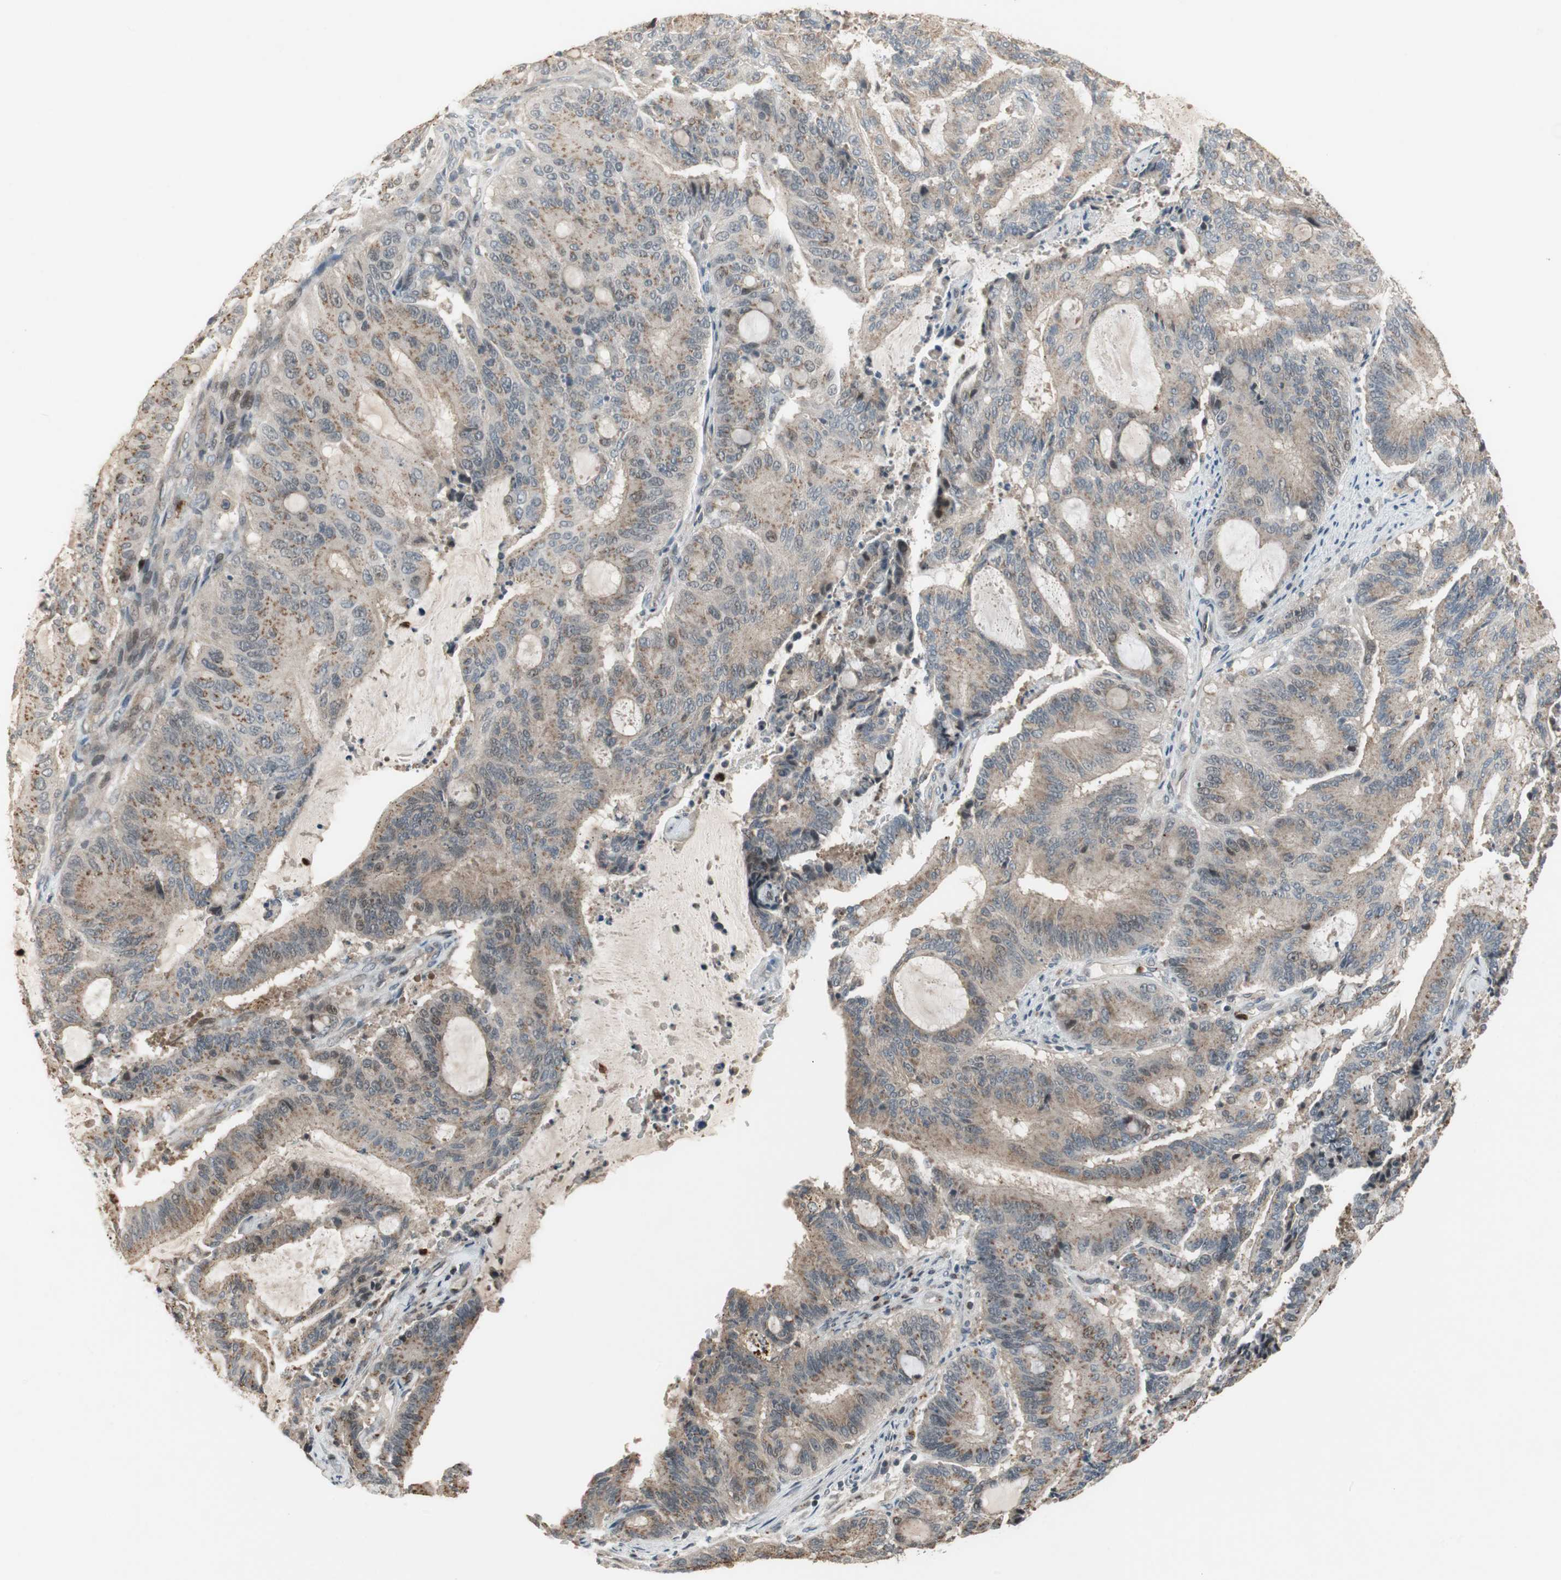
{"staining": {"intensity": "weak", "quantity": "25%-75%", "location": "cytoplasmic/membranous"}, "tissue": "liver cancer", "cell_type": "Tumor cells", "image_type": "cancer", "snomed": [{"axis": "morphology", "description": "Cholangiocarcinoma"}, {"axis": "topography", "description": "Liver"}], "caption": "This histopathology image exhibits immunohistochemistry staining of liver cancer, with low weak cytoplasmic/membranous expression in about 25%-75% of tumor cells.", "gene": "SNX4", "patient": {"sex": "female", "age": 73}}